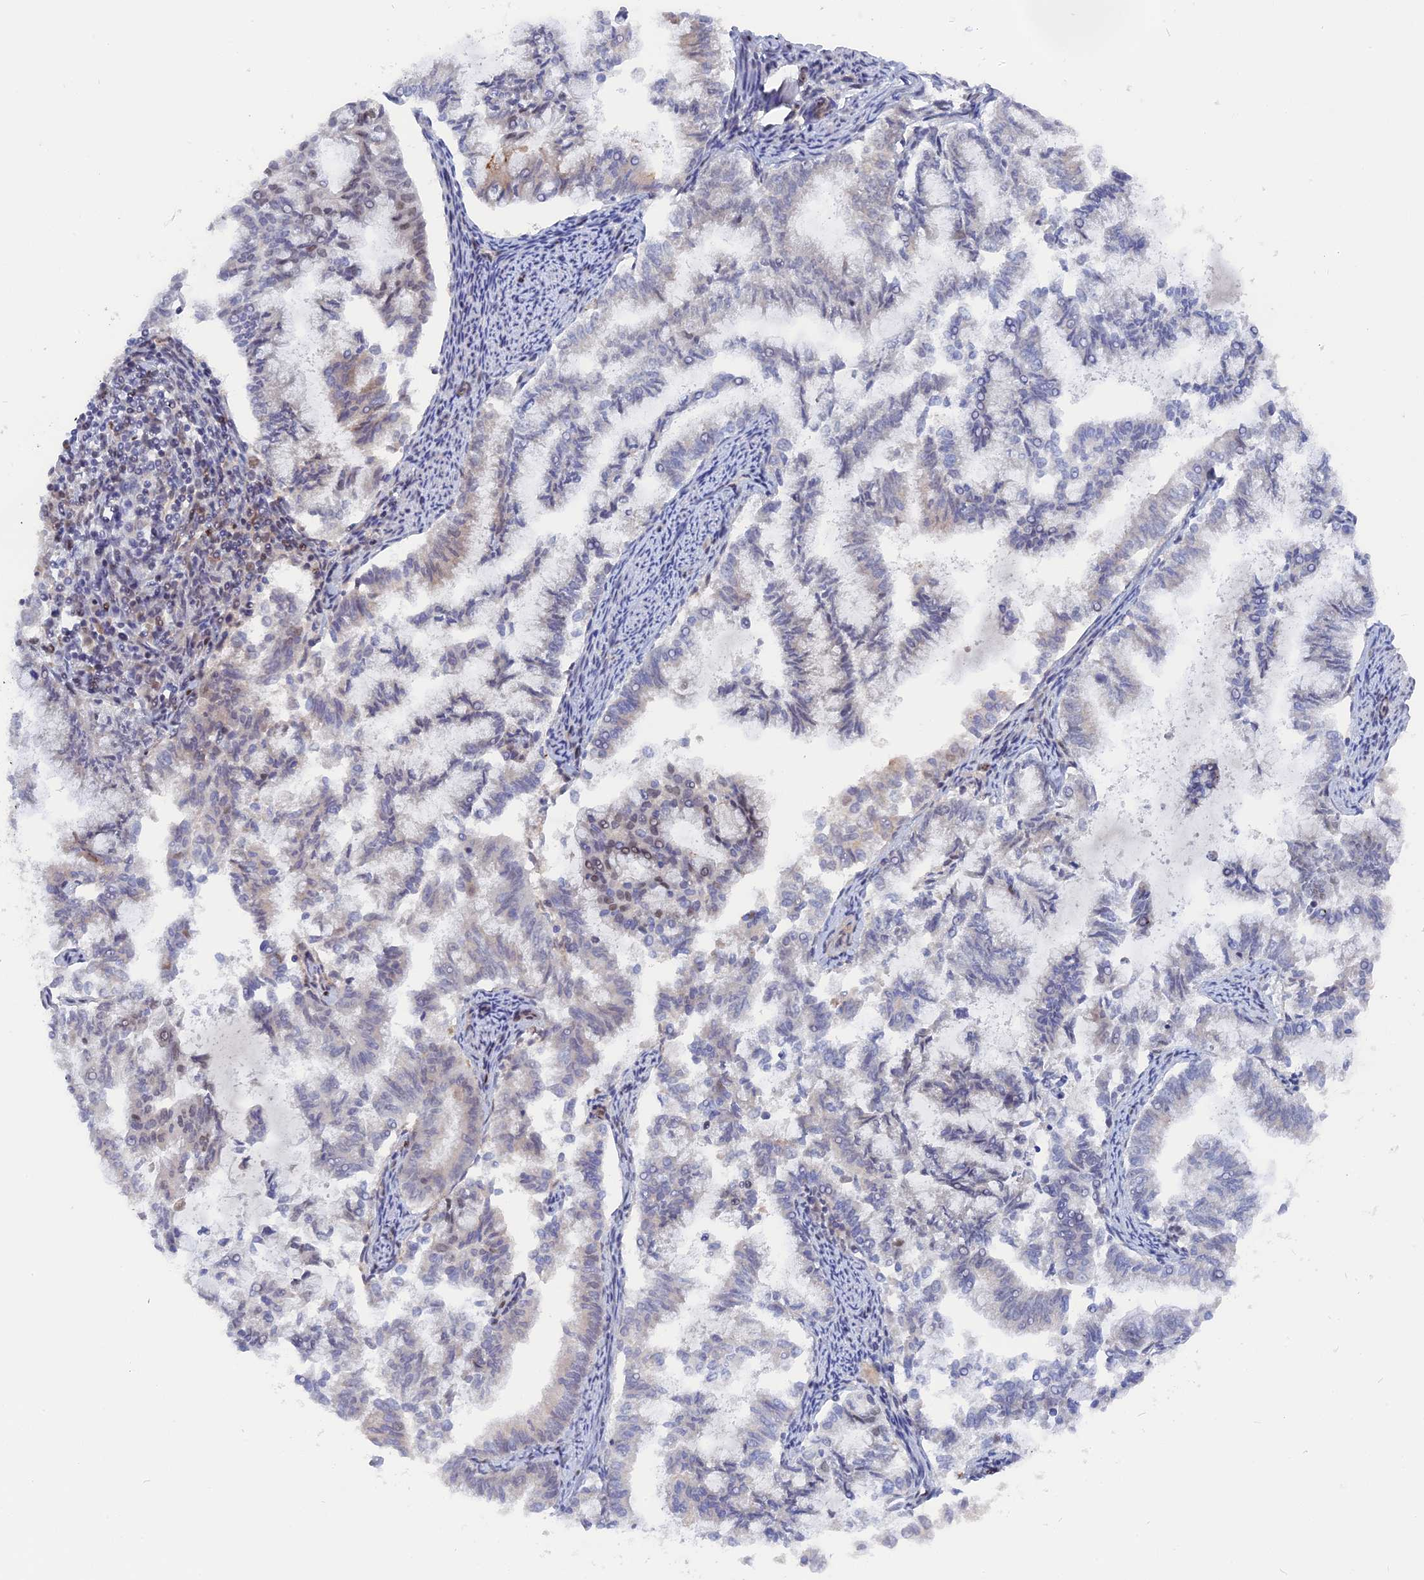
{"staining": {"intensity": "negative", "quantity": "none", "location": "none"}, "tissue": "endometrial cancer", "cell_type": "Tumor cells", "image_type": "cancer", "snomed": [{"axis": "morphology", "description": "Adenocarcinoma, NOS"}, {"axis": "topography", "description": "Endometrium"}], "caption": "Immunohistochemistry (IHC) image of neoplastic tissue: human endometrial cancer stained with DAB (3,3'-diaminobenzidine) reveals no significant protein positivity in tumor cells.", "gene": "CCDC85A", "patient": {"sex": "female", "age": 79}}